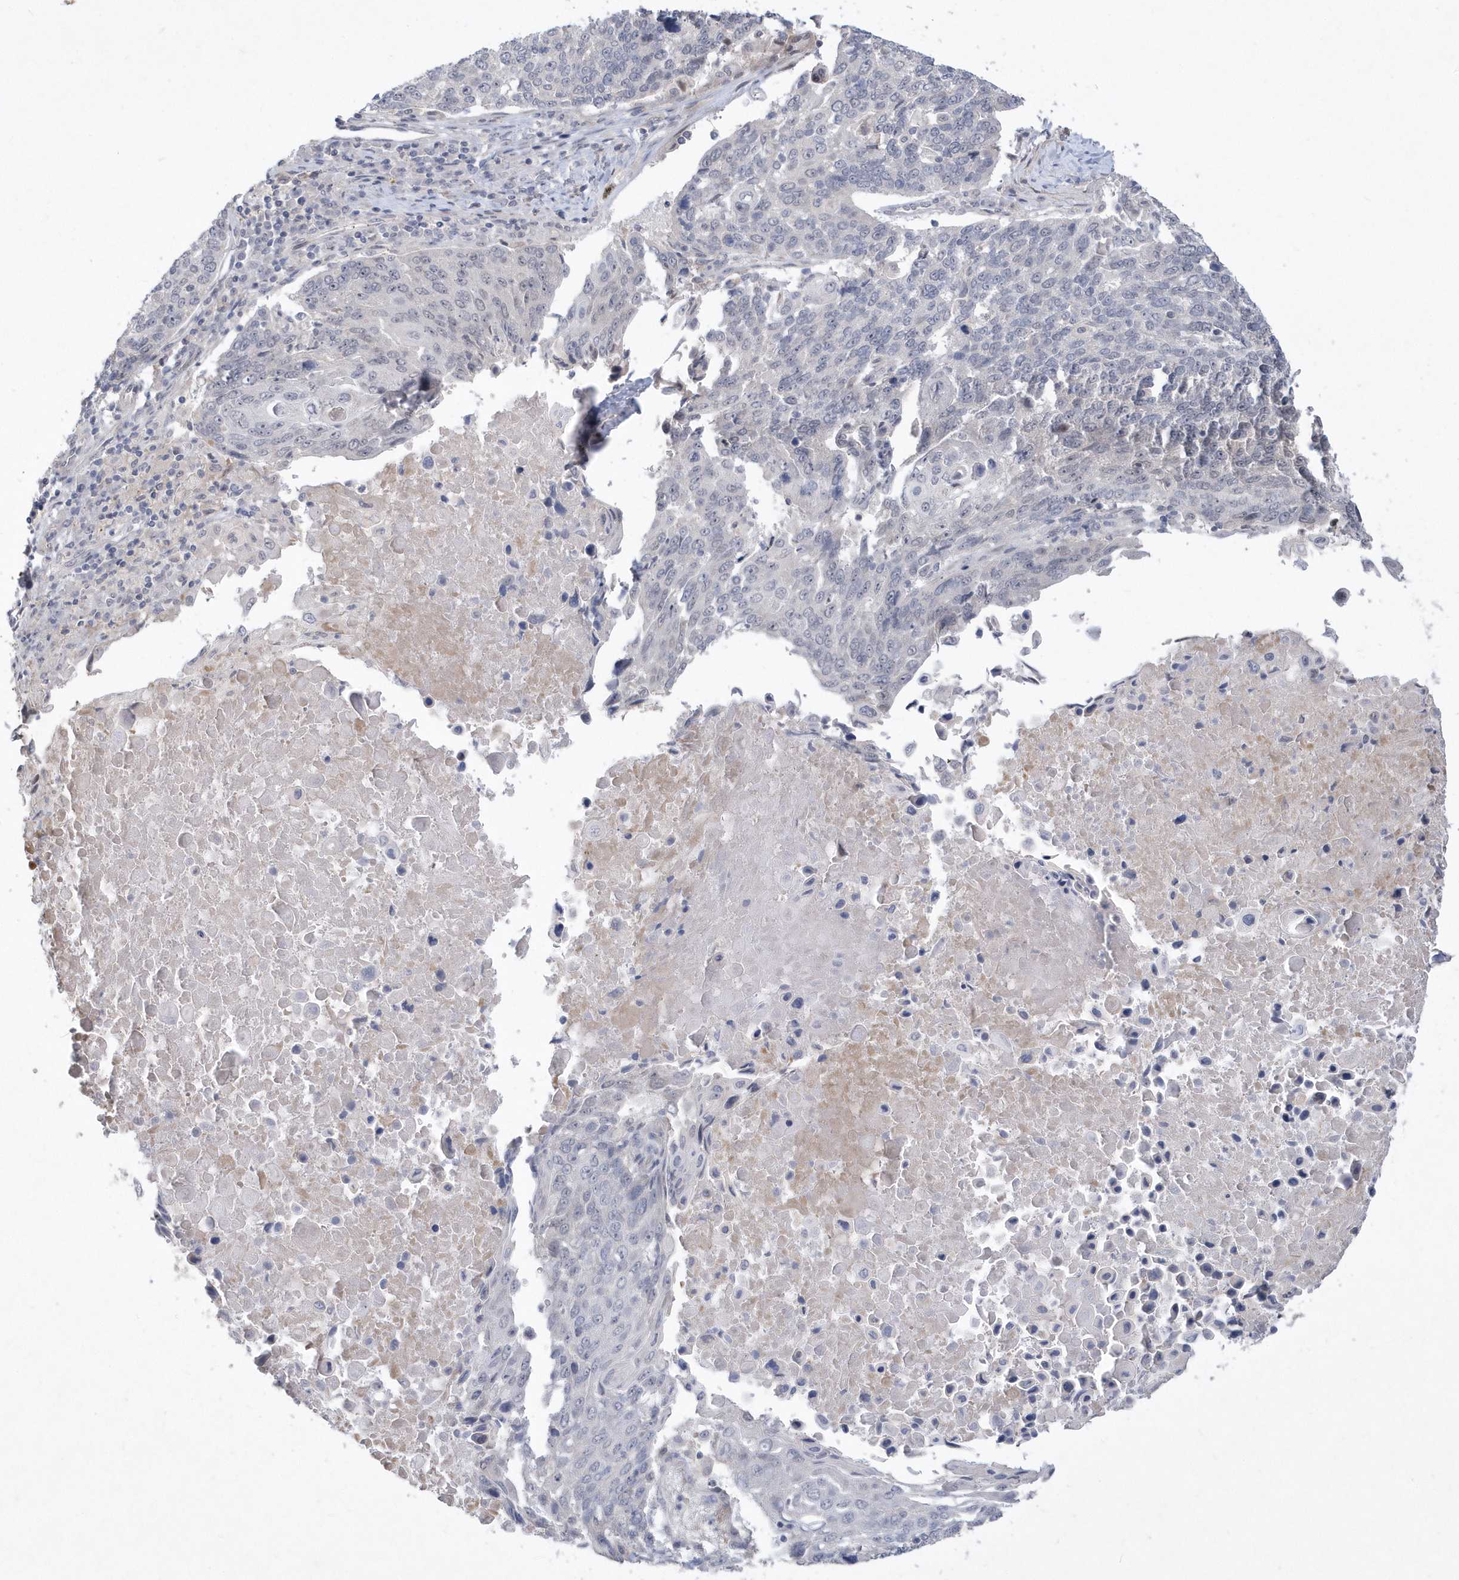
{"staining": {"intensity": "negative", "quantity": "none", "location": "none"}, "tissue": "lung cancer", "cell_type": "Tumor cells", "image_type": "cancer", "snomed": [{"axis": "morphology", "description": "Squamous cell carcinoma, NOS"}, {"axis": "topography", "description": "Lung"}], "caption": "DAB immunohistochemical staining of lung squamous cell carcinoma demonstrates no significant positivity in tumor cells.", "gene": "TSPEAR", "patient": {"sex": "male", "age": 66}}